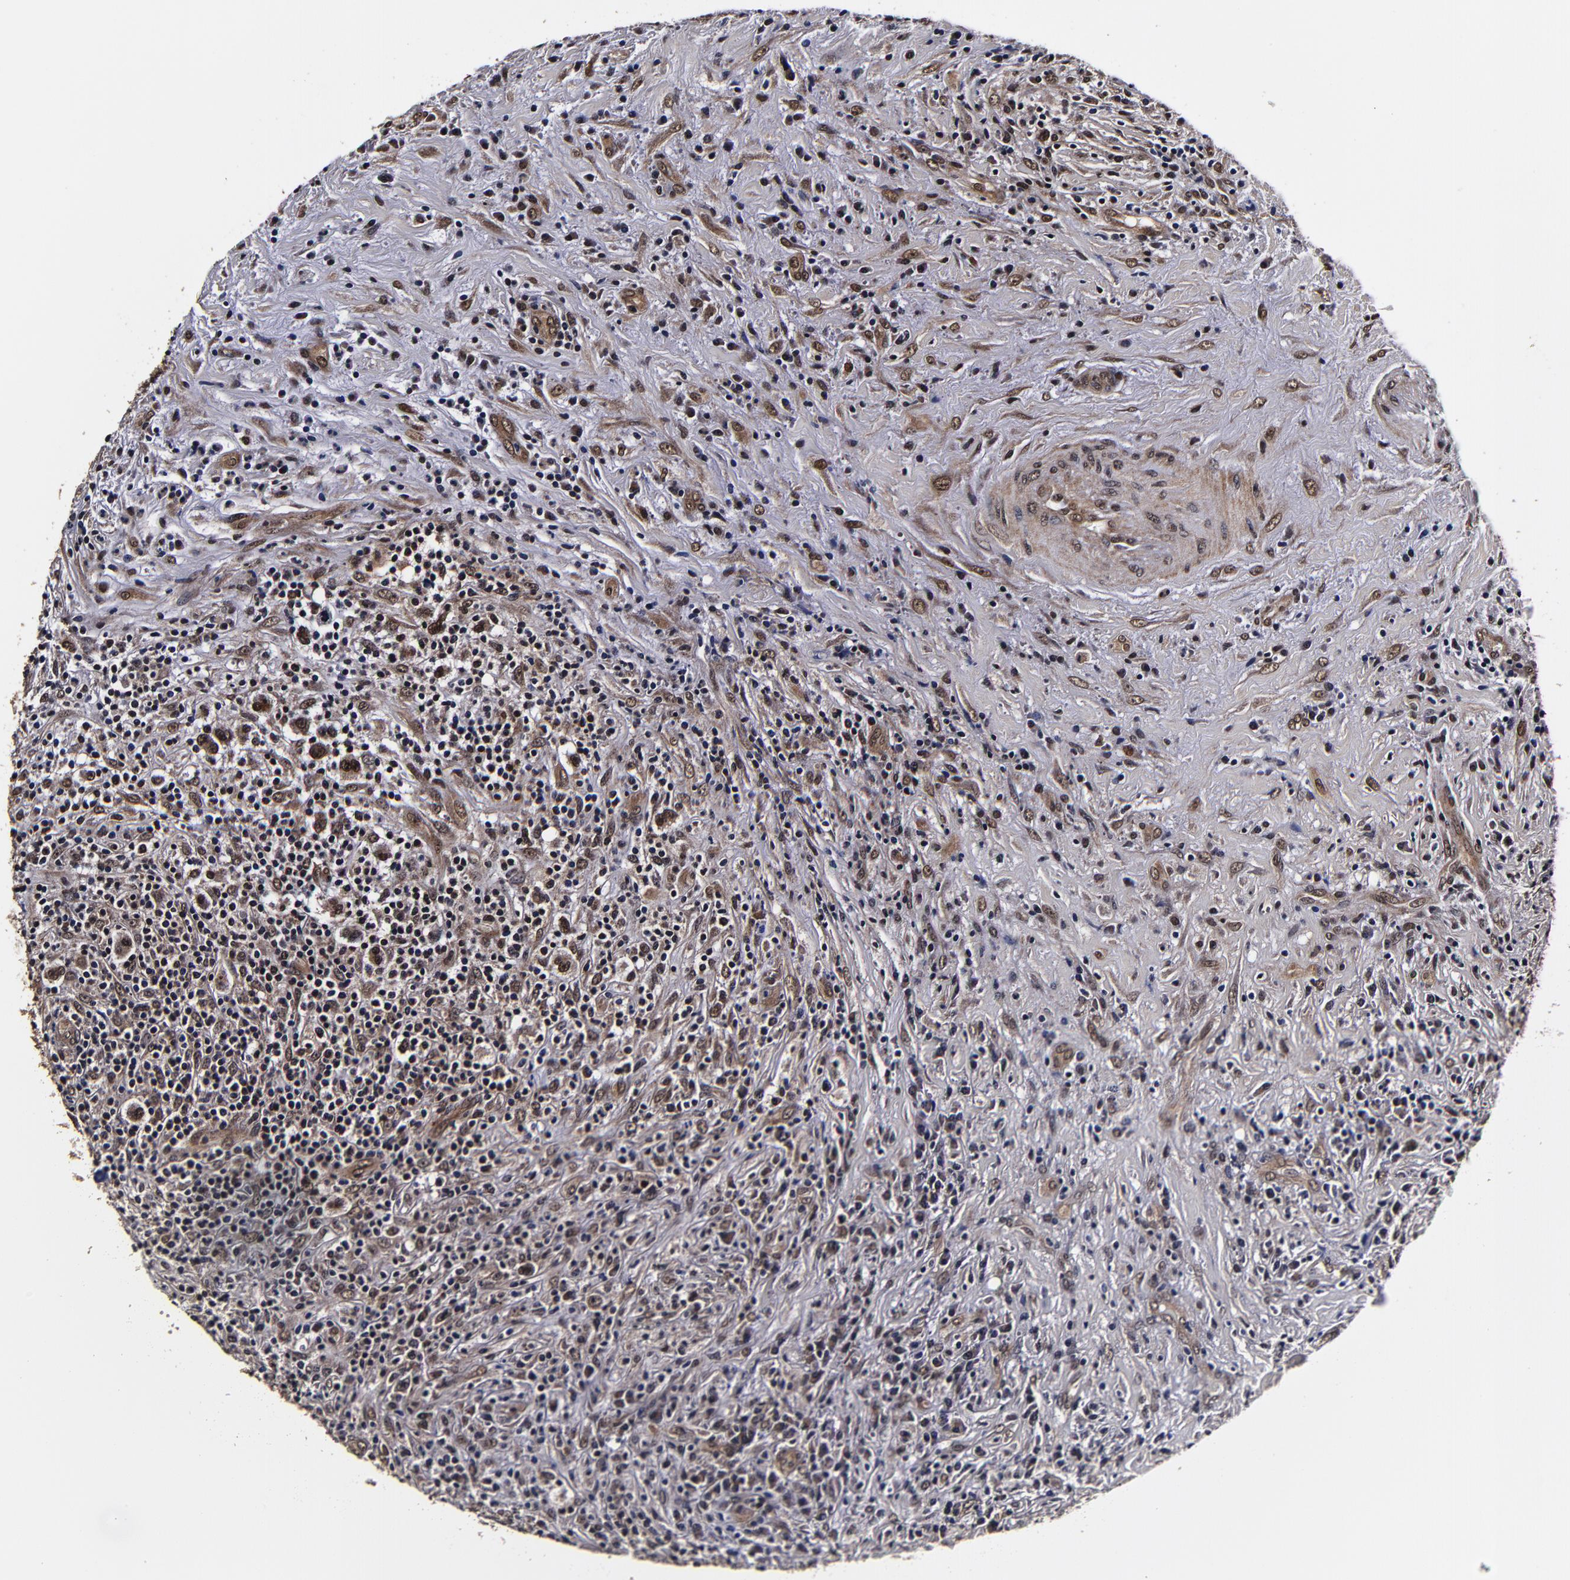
{"staining": {"intensity": "negative", "quantity": "none", "location": "none"}, "tissue": "lymphoma", "cell_type": "Tumor cells", "image_type": "cancer", "snomed": [{"axis": "morphology", "description": "Hodgkin's disease, NOS"}, {"axis": "topography", "description": "Lymph node"}], "caption": "Immunohistochemical staining of human lymphoma displays no significant staining in tumor cells.", "gene": "MMP15", "patient": {"sex": "female", "age": 25}}